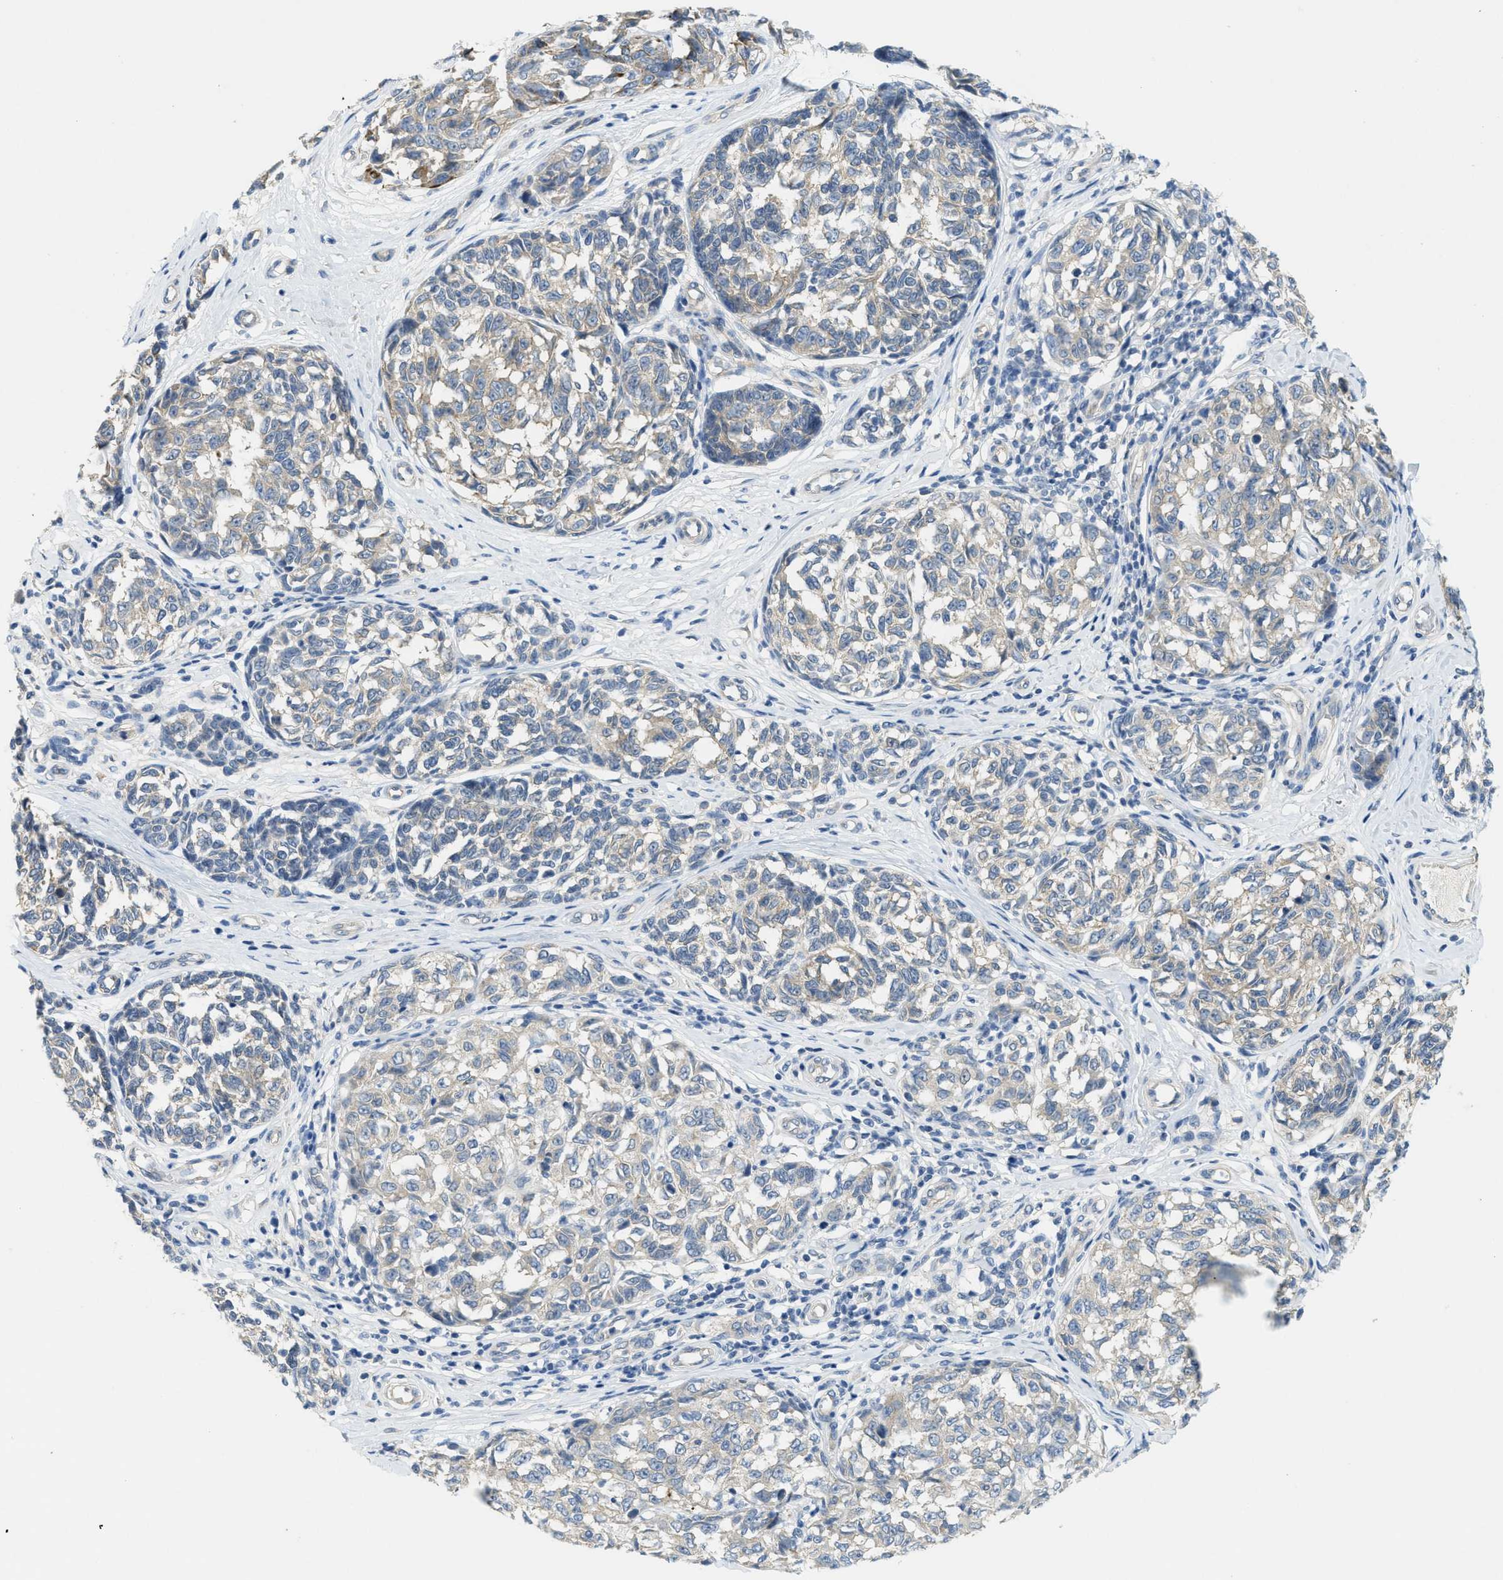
{"staining": {"intensity": "weak", "quantity": "<25%", "location": "cytoplasmic/membranous"}, "tissue": "melanoma", "cell_type": "Tumor cells", "image_type": "cancer", "snomed": [{"axis": "morphology", "description": "Malignant melanoma, NOS"}, {"axis": "topography", "description": "Skin"}], "caption": "The histopathology image reveals no significant staining in tumor cells of melanoma.", "gene": "ZFYVE9", "patient": {"sex": "female", "age": 64}}